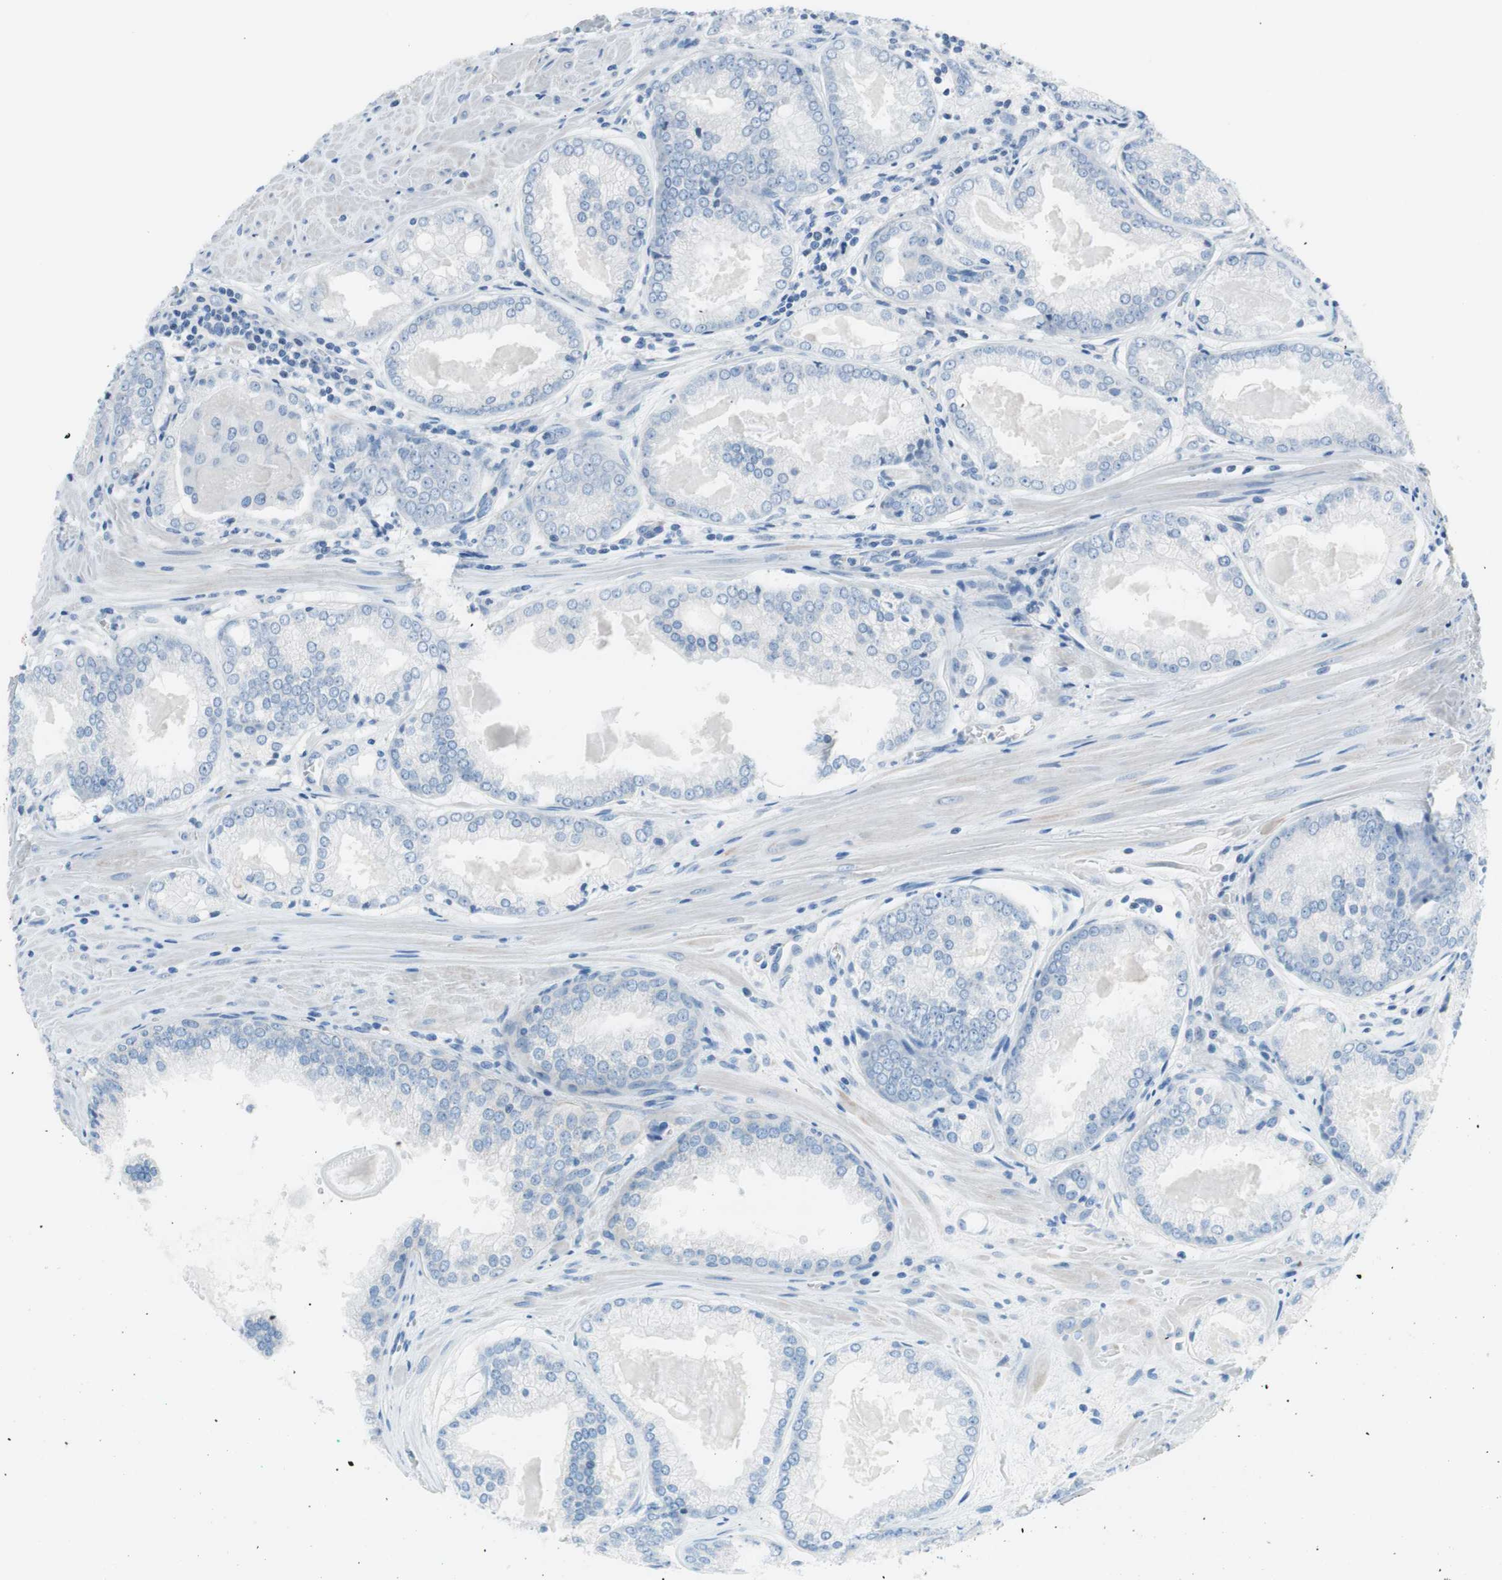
{"staining": {"intensity": "negative", "quantity": "none", "location": "none"}, "tissue": "prostate cancer", "cell_type": "Tumor cells", "image_type": "cancer", "snomed": [{"axis": "morphology", "description": "Adenocarcinoma, Low grade"}, {"axis": "topography", "description": "Prostate"}], "caption": "Immunohistochemical staining of low-grade adenocarcinoma (prostate) displays no significant staining in tumor cells.", "gene": "EVA1A", "patient": {"sex": "male", "age": 64}}